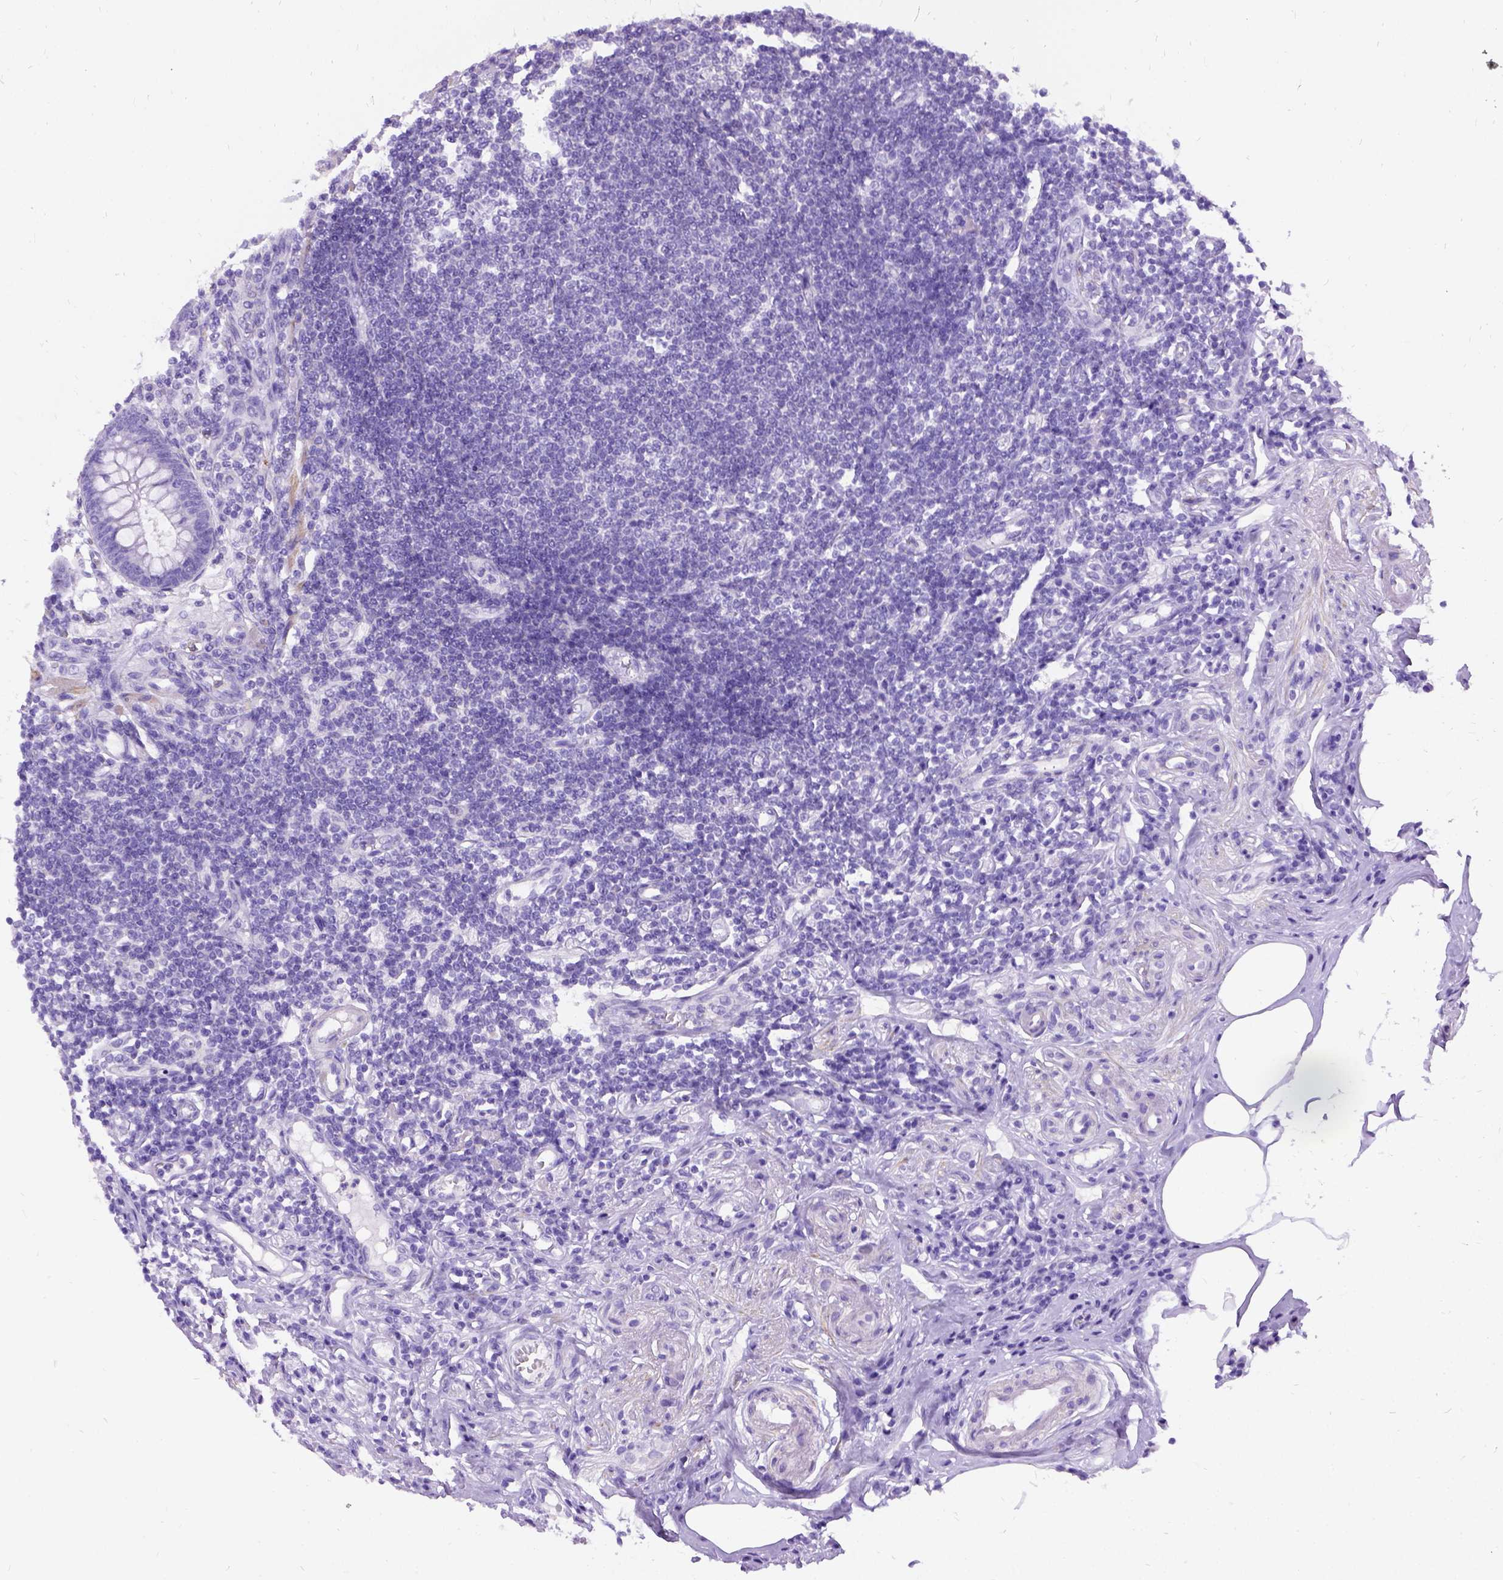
{"staining": {"intensity": "negative", "quantity": "none", "location": "none"}, "tissue": "appendix", "cell_type": "Glandular cells", "image_type": "normal", "snomed": [{"axis": "morphology", "description": "Normal tissue, NOS"}, {"axis": "topography", "description": "Appendix"}], "caption": "DAB immunohistochemical staining of unremarkable appendix demonstrates no significant expression in glandular cells.", "gene": "ENSG00000254979", "patient": {"sex": "female", "age": 57}}